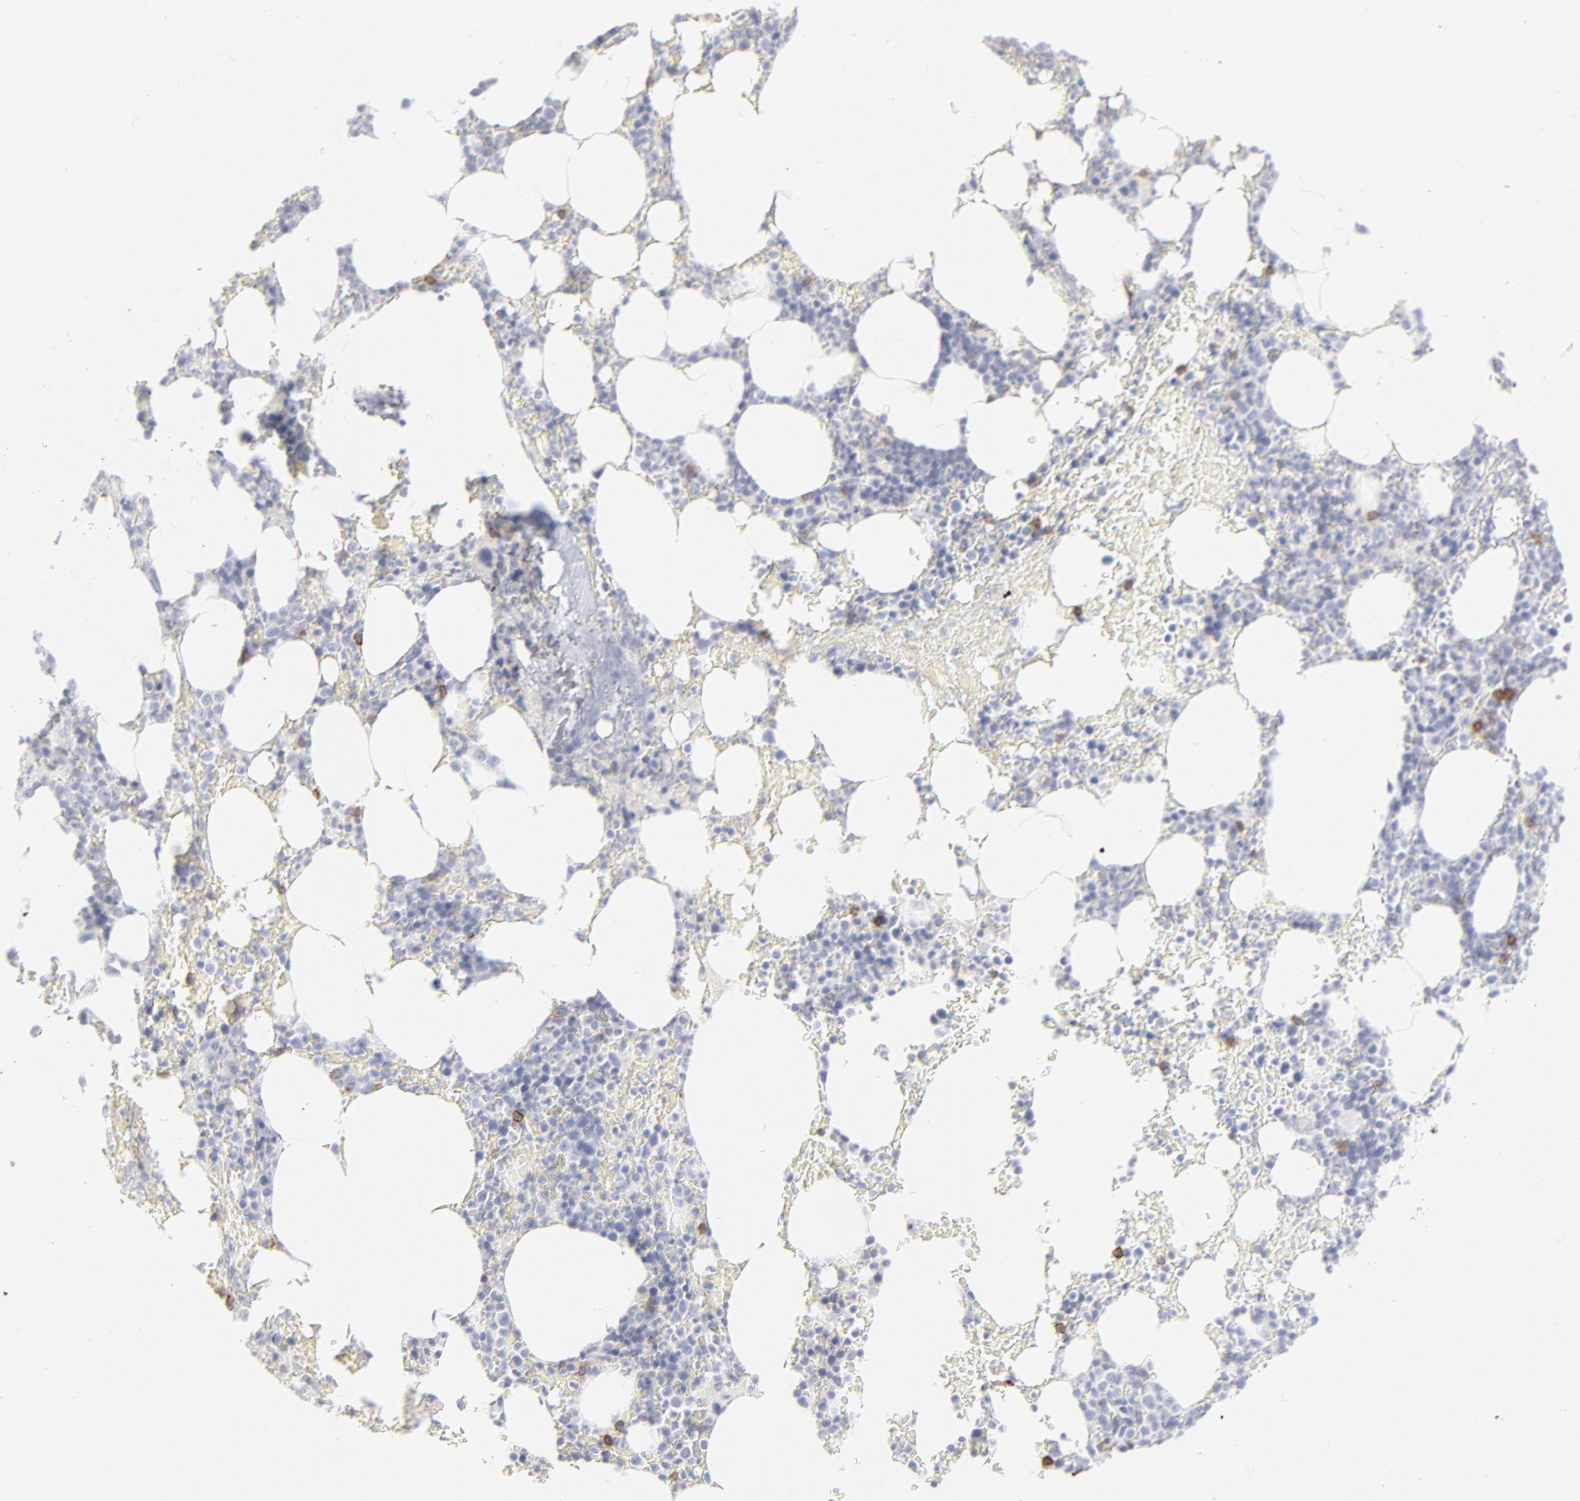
{"staining": {"intensity": "moderate", "quantity": "<25%", "location": "cytoplasmic/membranous"}, "tissue": "bone marrow", "cell_type": "Hematopoietic cells", "image_type": "normal", "snomed": [{"axis": "morphology", "description": "Normal tissue, NOS"}, {"axis": "topography", "description": "Bone marrow"}], "caption": "Protein staining displays moderate cytoplasmic/membranous staining in about <25% of hematopoietic cells in benign bone marrow.", "gene": "CCR7", "patient": {"sex": "female", "age": 66}}